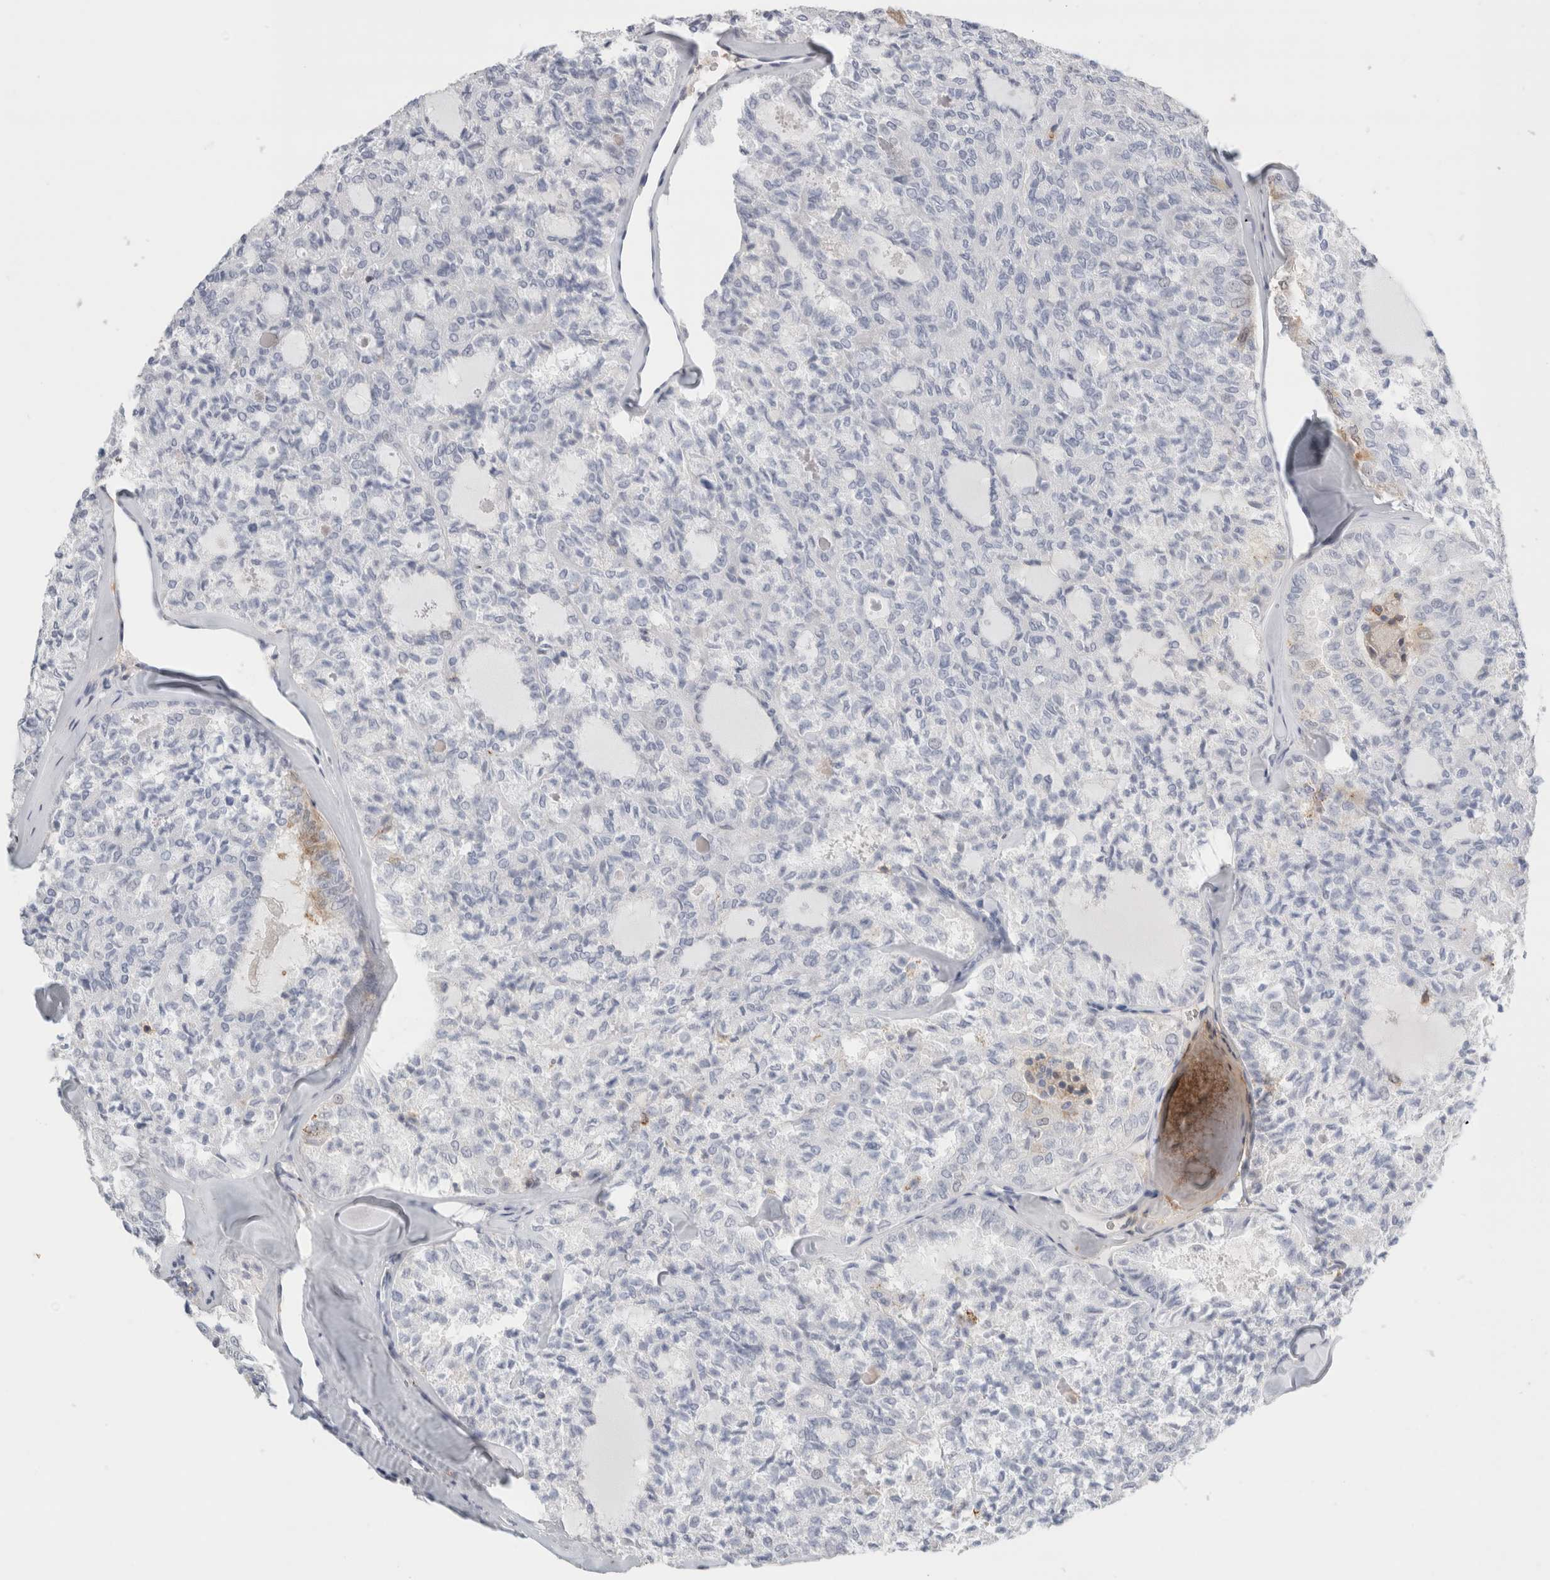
{"staining": {"intensity": "negative", "quantity": "none", "location": "none"}, "tissue": "thyroid cancer", "cell_type": "Tumor cells", "image_type": "cancer", "snomed": [{"axis": "morphology", "description": "Follicular adenoma carcinoma, NOS"}, {"axis": "topography", "description": "Thyroid gland"}], "caption": "DAB (3,3'-diaminobenzidine) immunohistochemical staining of human follicular adenoma carcinoma (thyroid) reveals no significant expression in tumor cells.", "gene": "P2RY2", "patient": {"sex": "male", "age": 75}}